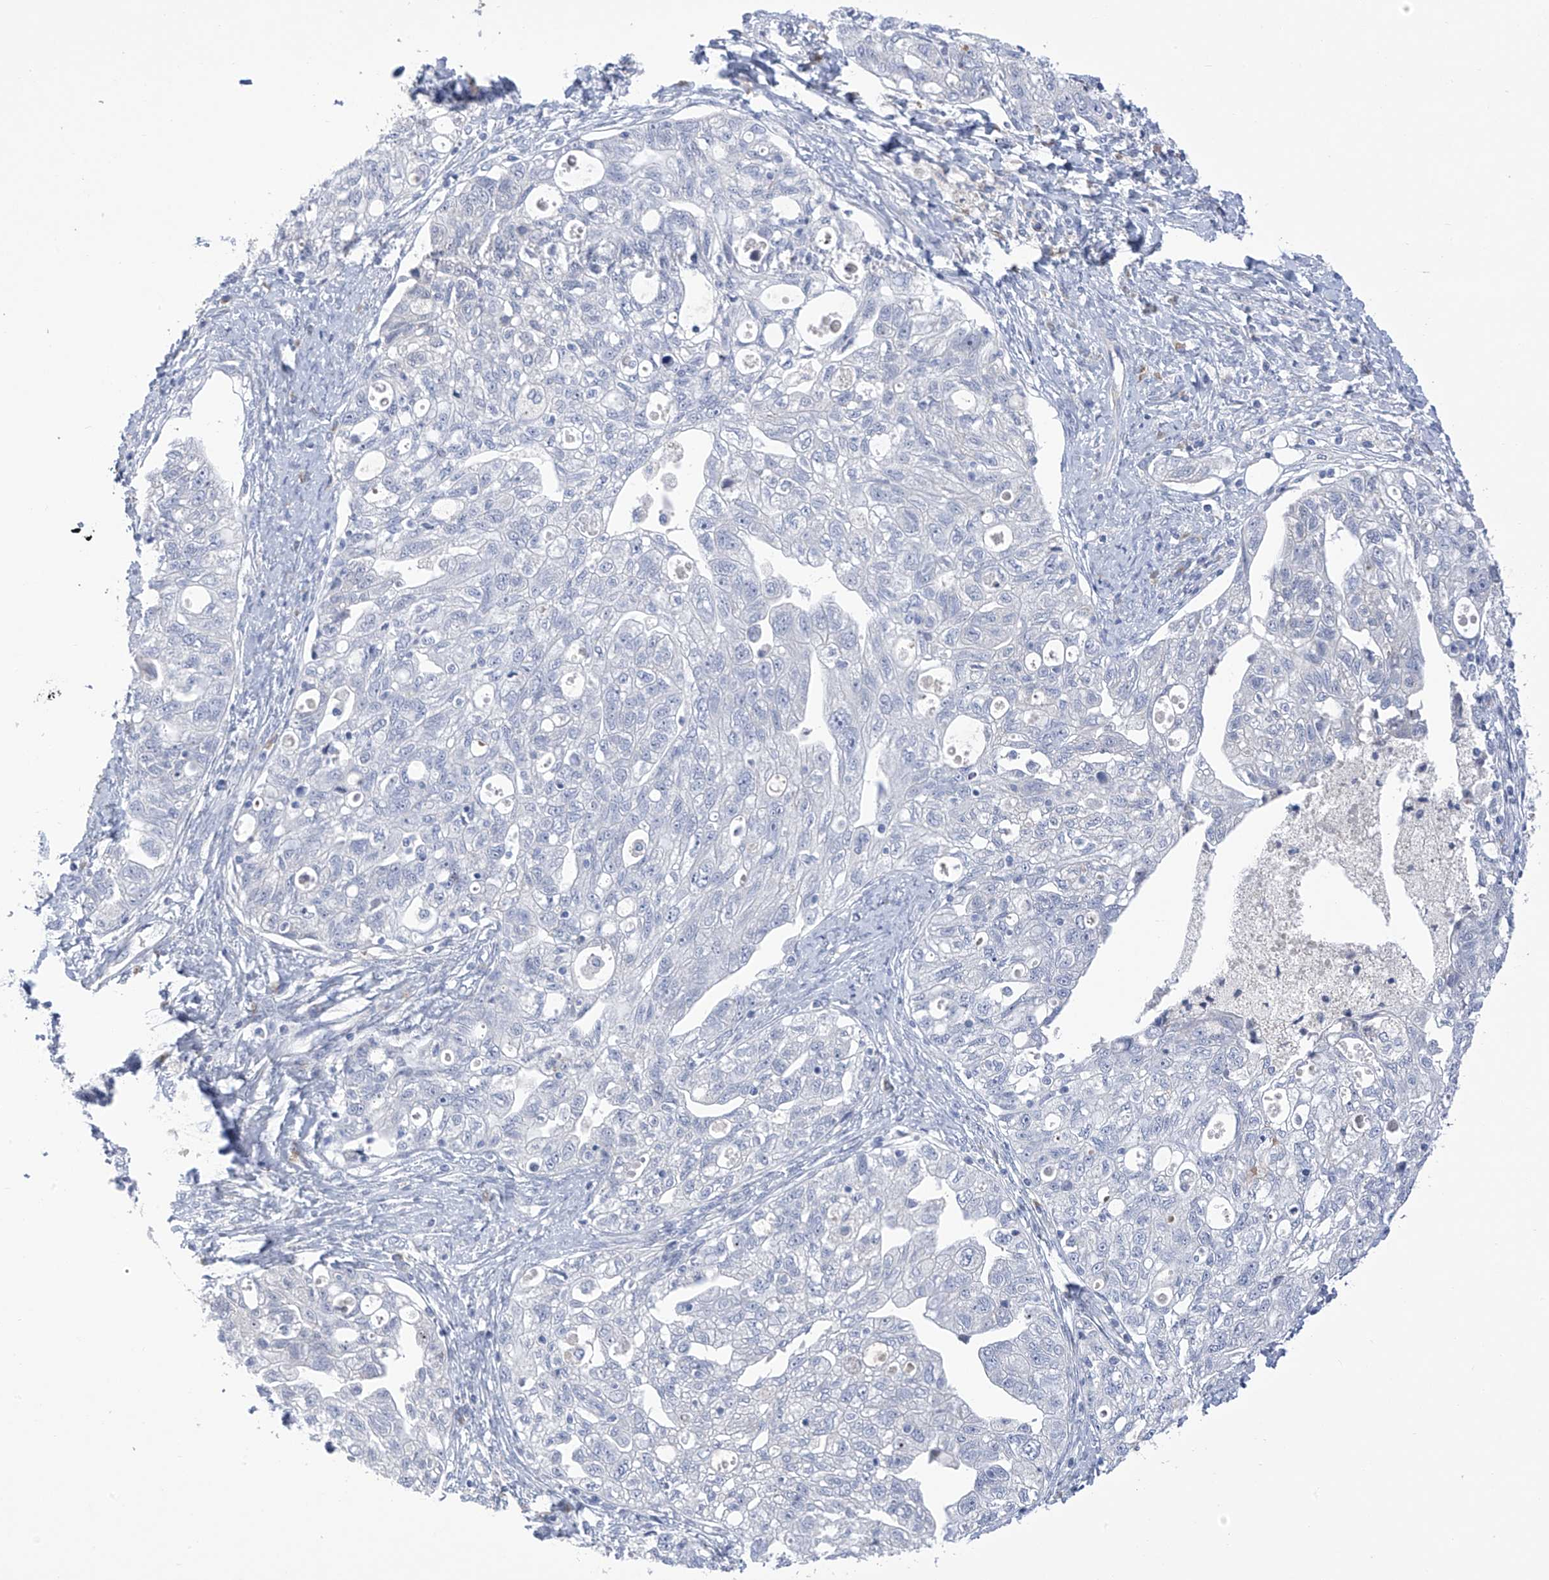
{"staining": {"intensity": "negative", "quantity": "none", "location": "none"}, "tissue": "ovarian cancer", "cell_type": "Tumor cells", "image_type": "cancer", "snomed": [{"axis": "morphology", "description": "Carcinoma, NOS"}, {"axis": "morphology", "description": "Cystadenocarcinoma, serous, NOS"}, {"axis": "topography", "description": "Ovary"}], "caption": "Tumor cells show no significant protein expression in ovarian cancer.", "gene": "SLCO4A1", "patient": {"sex": "female", "age": 69}}